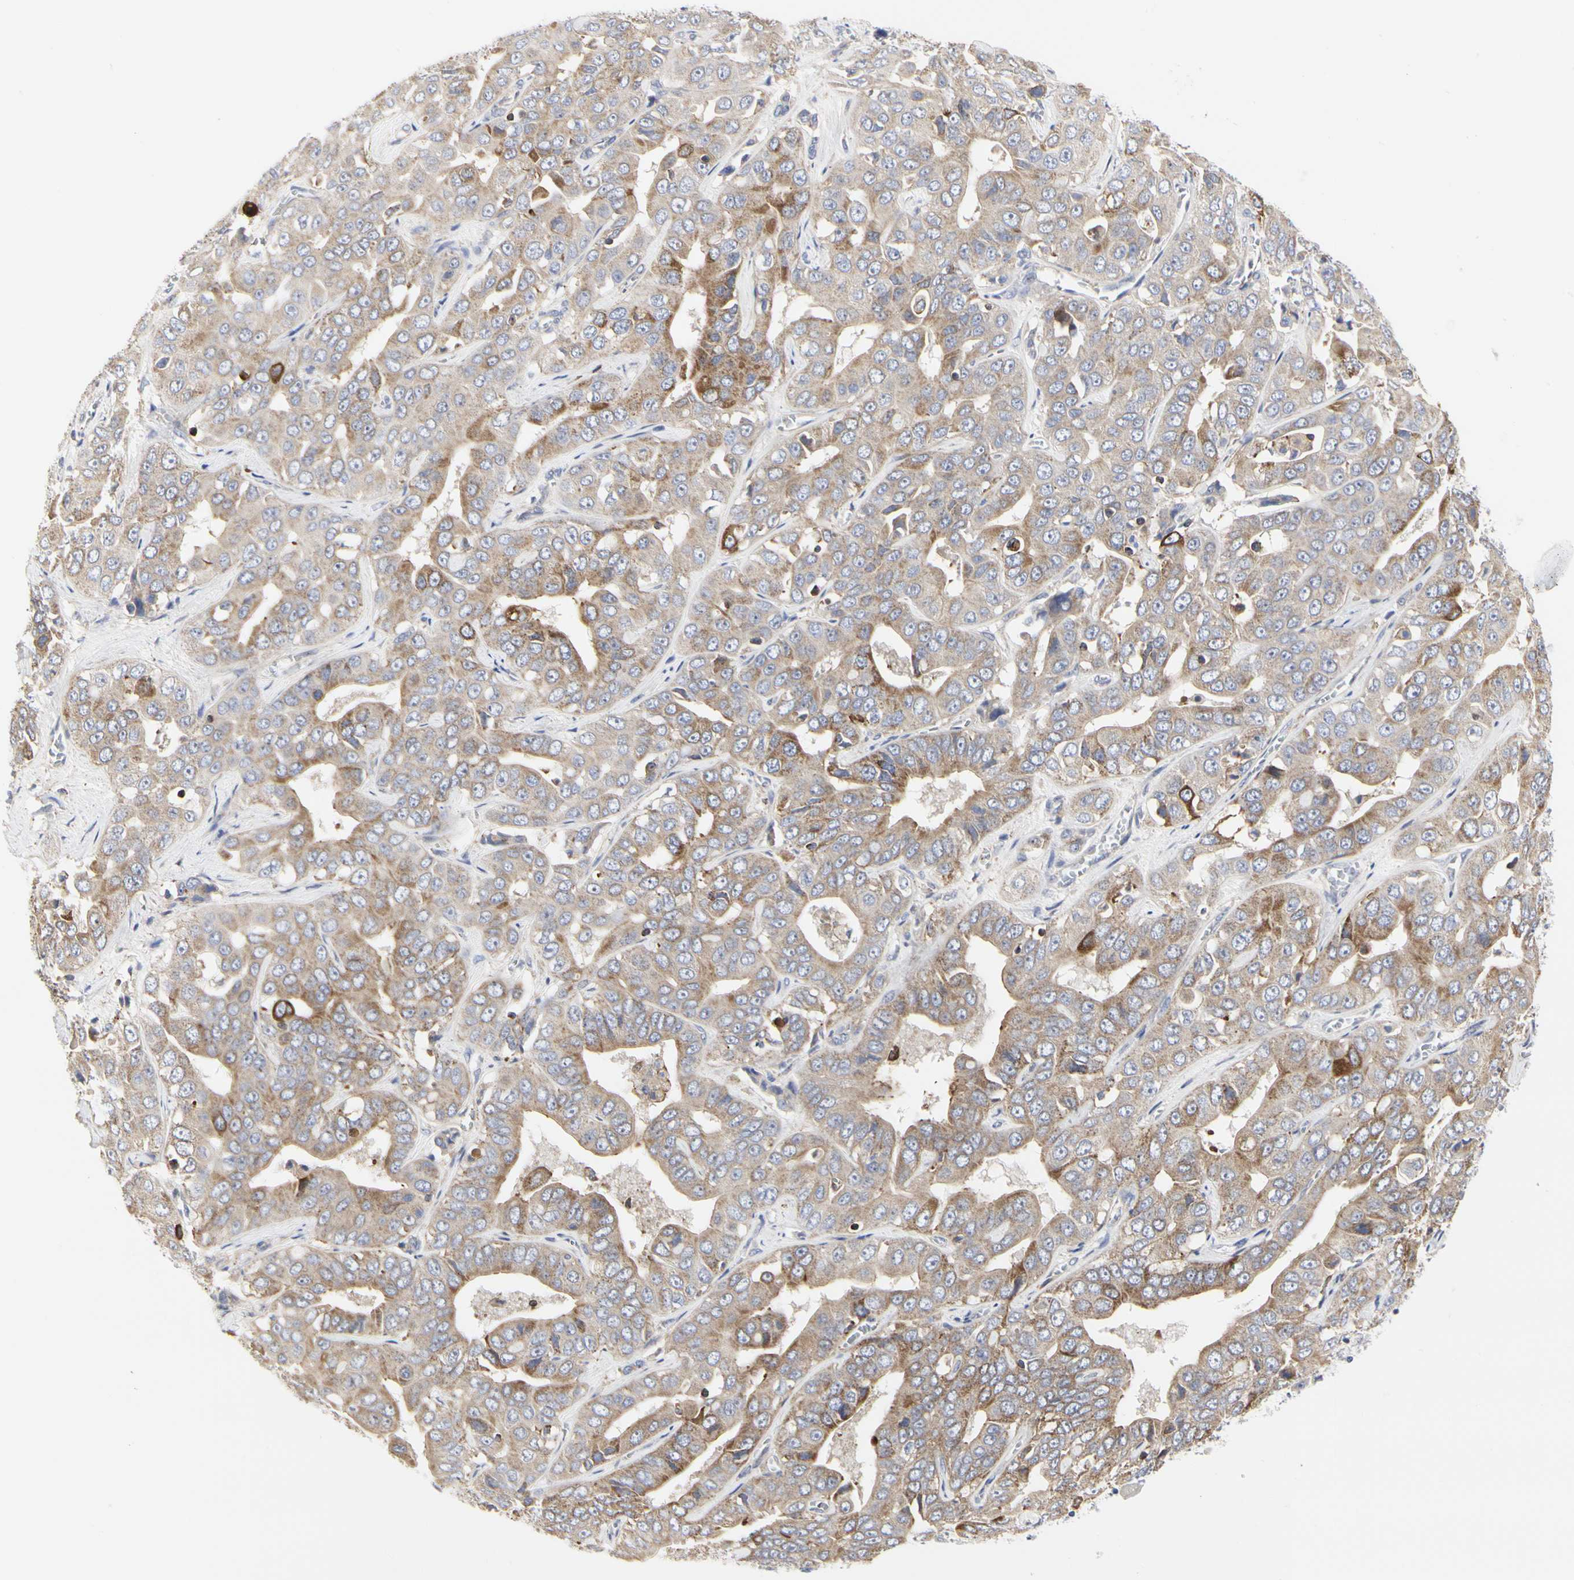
{"staining": {"intensity": "moderate", "quantity": "25%-75%", "location": "cytoplasmic/membranous"}, "tissue": "liver cancer", "cell_type": "Tumor cells", "image_type": "cancer", "snomed": [{"axis": "morphology", "description": "Cholangiocarcinoma"}, {"axis": "topography", "description": "Liver"}], "caption": "The image displays a brown stain indicating the presence of a protein in the cytoplasmic/membranous of tumor cells in liver cancer (cholangiocarcinoma).", "gene": "SHANK2", "patient": {"sex": "female", "age": 52}}